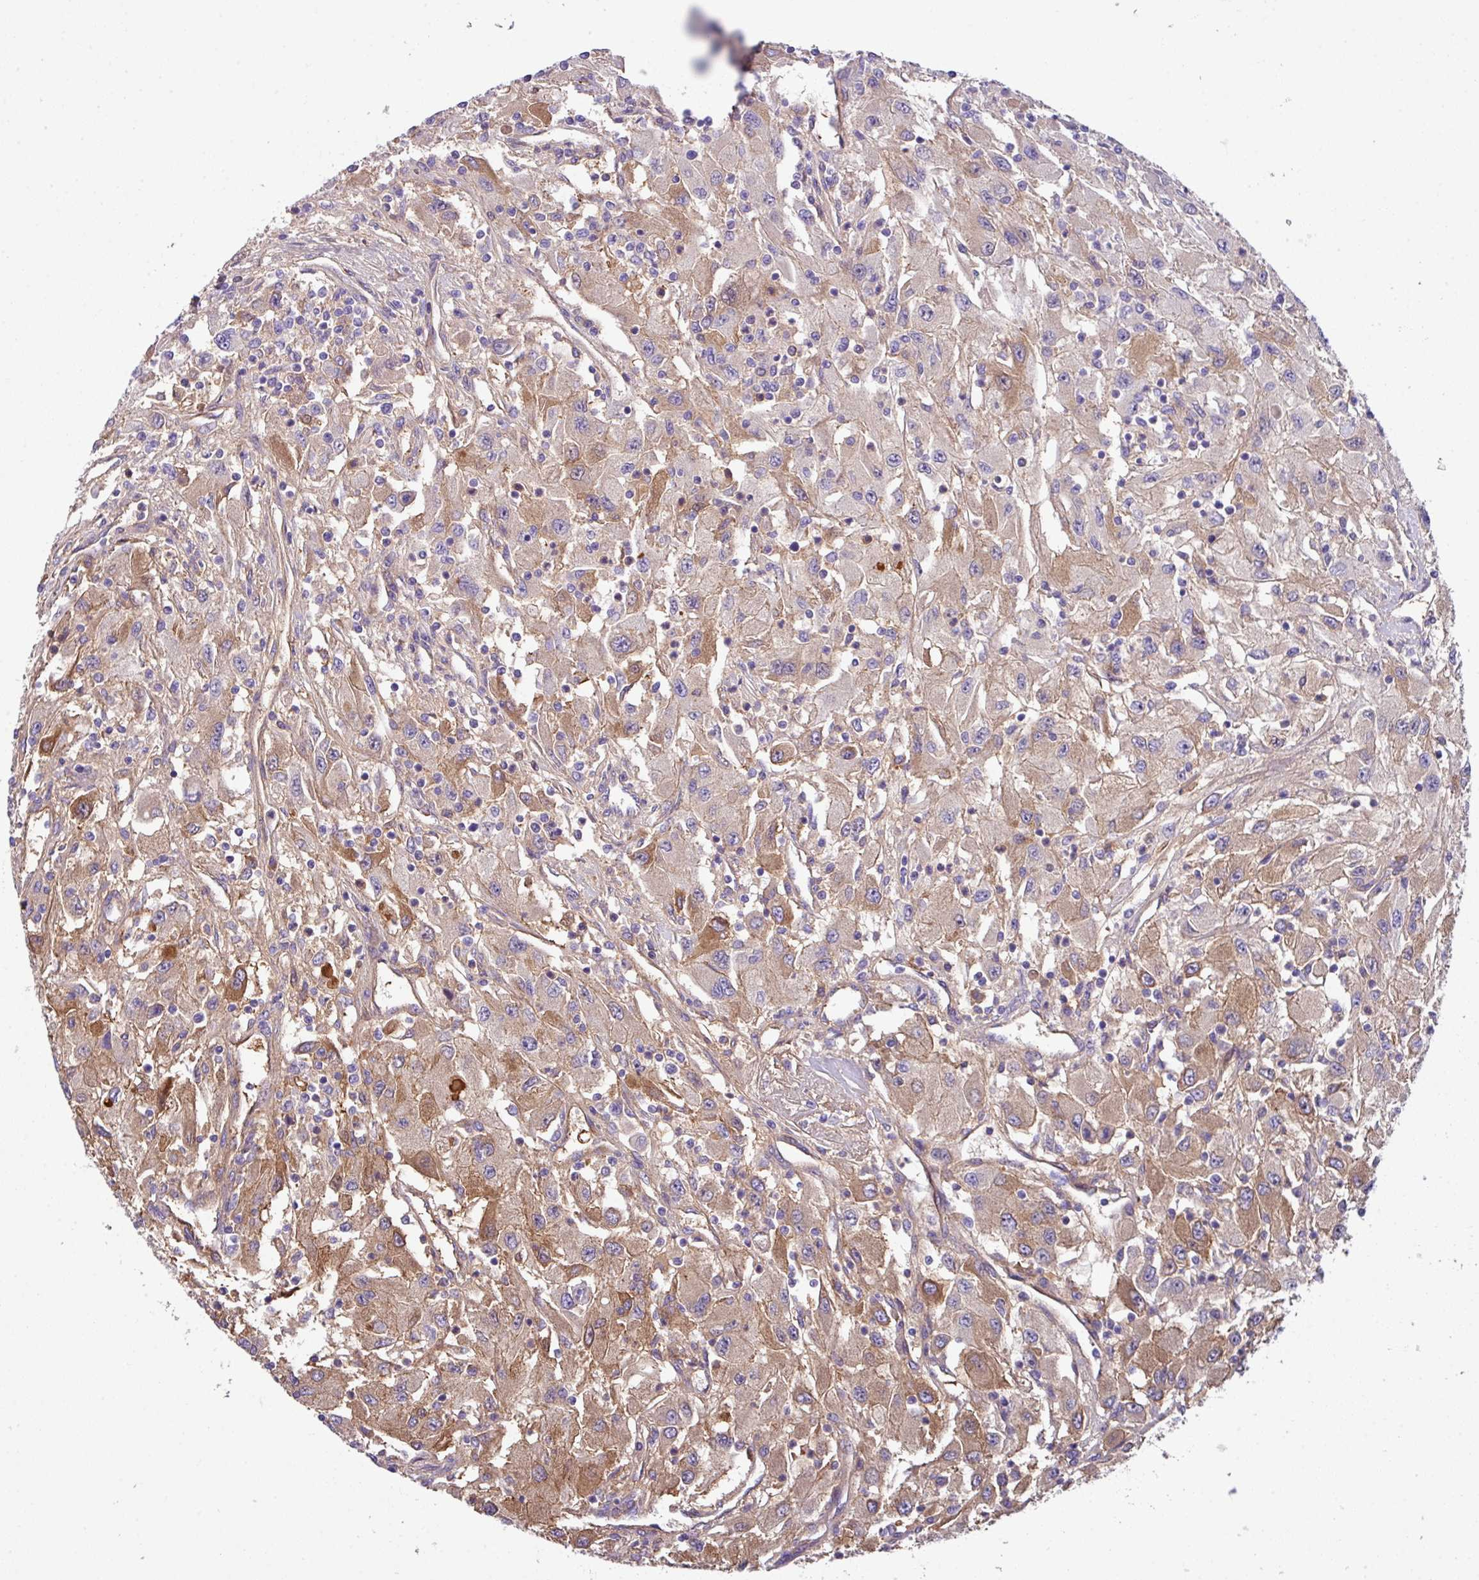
{"staining": {"intensity": "moderate", "quantity": "25%-75%", "location": "cytoplasmic/membranous"}, "tissue": "renal cancer", "cell_type": "Tumor cells", "image_type": "cancer", "snomed": [{"axis": "morphology", "description": "Adenocarcinoma, NOS"}, {"axis": "topography", "description": "Kidney"}], "caption": "The histopathology image reveals immunohistochemical staining of renal cancer. There is moderate cytoplasmic/membranous expression is appreciated in about 25%-75% of tumor cells. (IHC, brightfield microscopy, high magnification).", "gene": "DNAL1", "patient": {"sex": "female", "age": 67}}